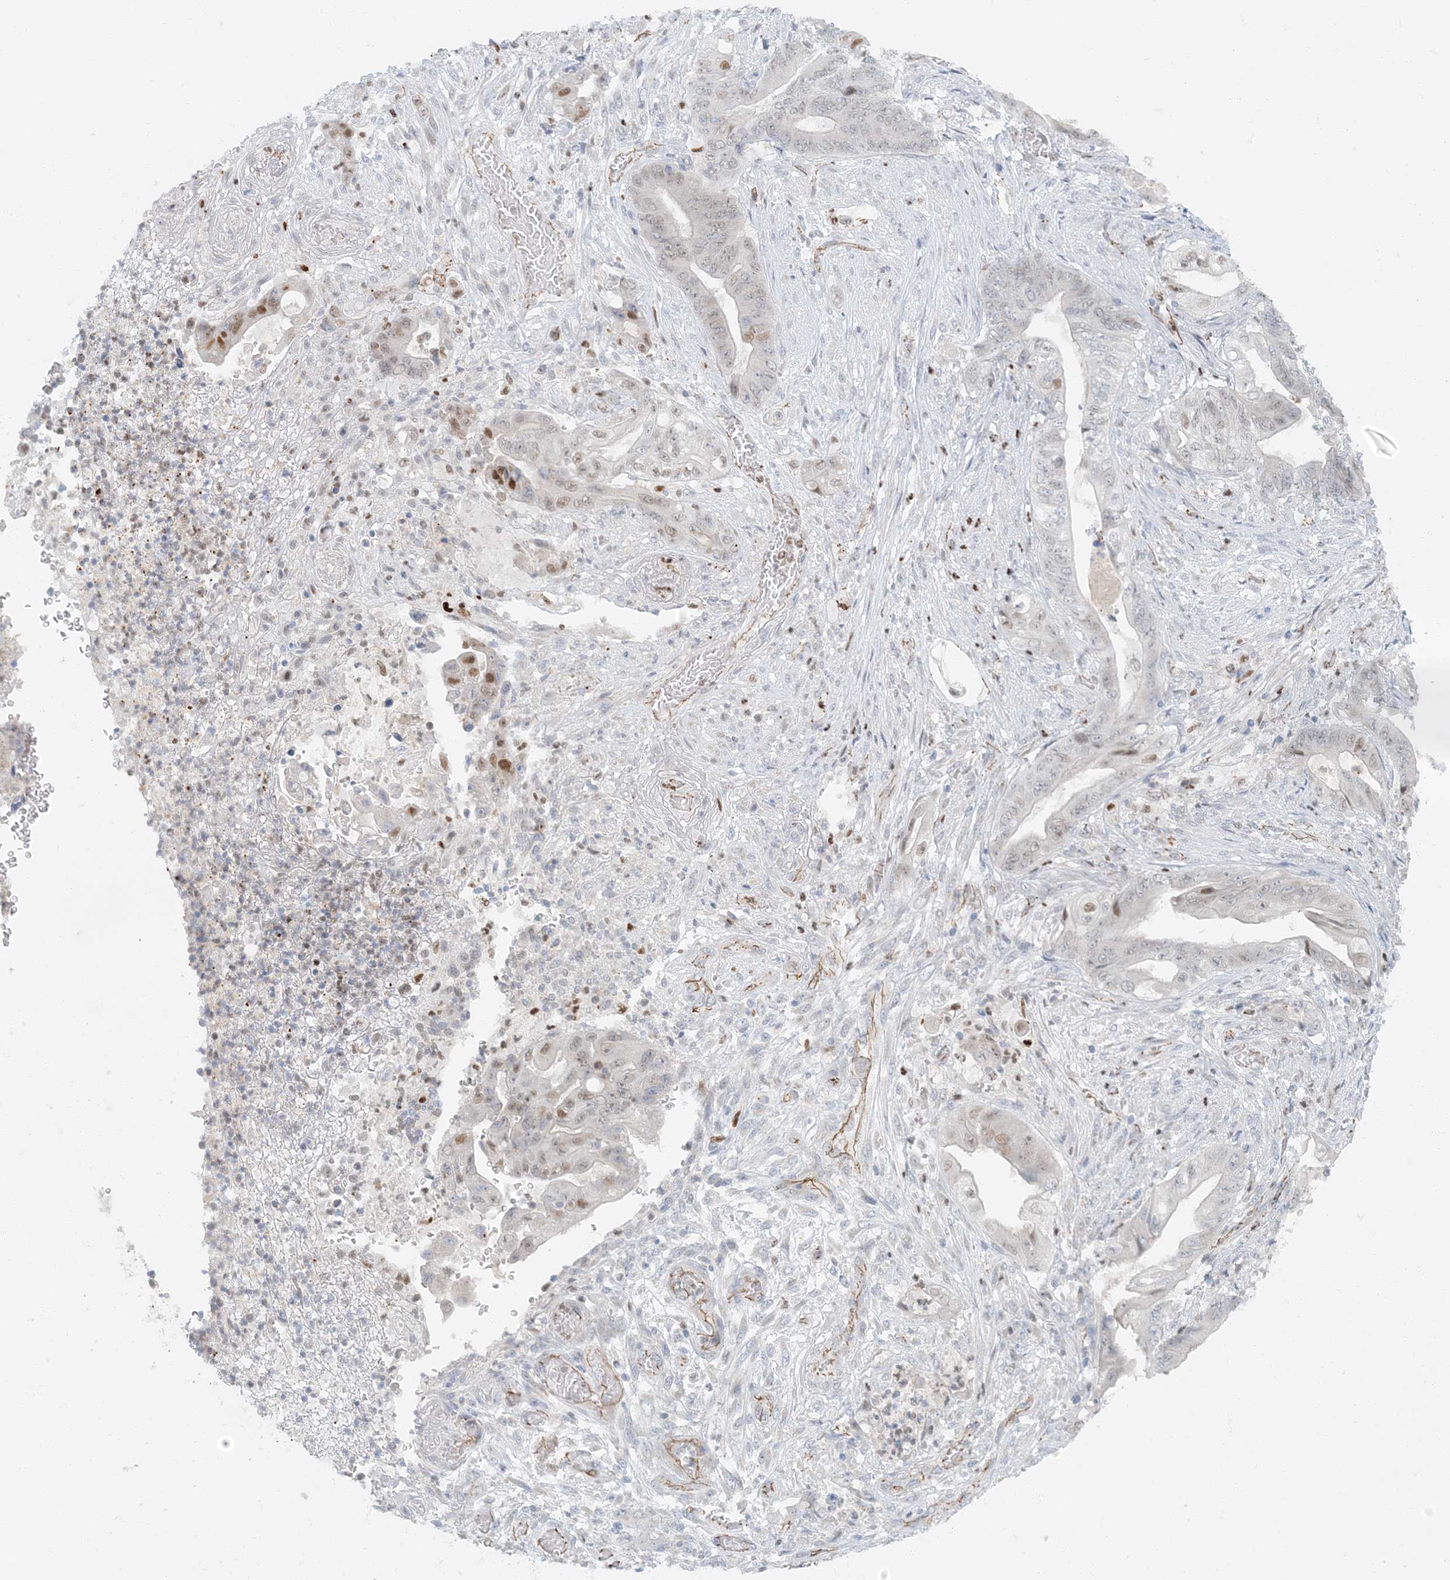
{"staining": {"intensity": "weak", "quantity": "<25%", "location": "nuclear"}, "tissue": "stomach cancer", "cell_type": "Tumor cells", "image_type": "cancer", "snomed": [{"axis": "morphology", "description": "Adenocarcinoma, NOS"}, {"axis": "topography", "description": "Stomach"}], "caption": "Protein analysis of stomach cancer (adenocarcinoma) reveals no significant positivity in tumor cells.", "gene": "AK9", "patient": {"sex": "female", "age": 73}}